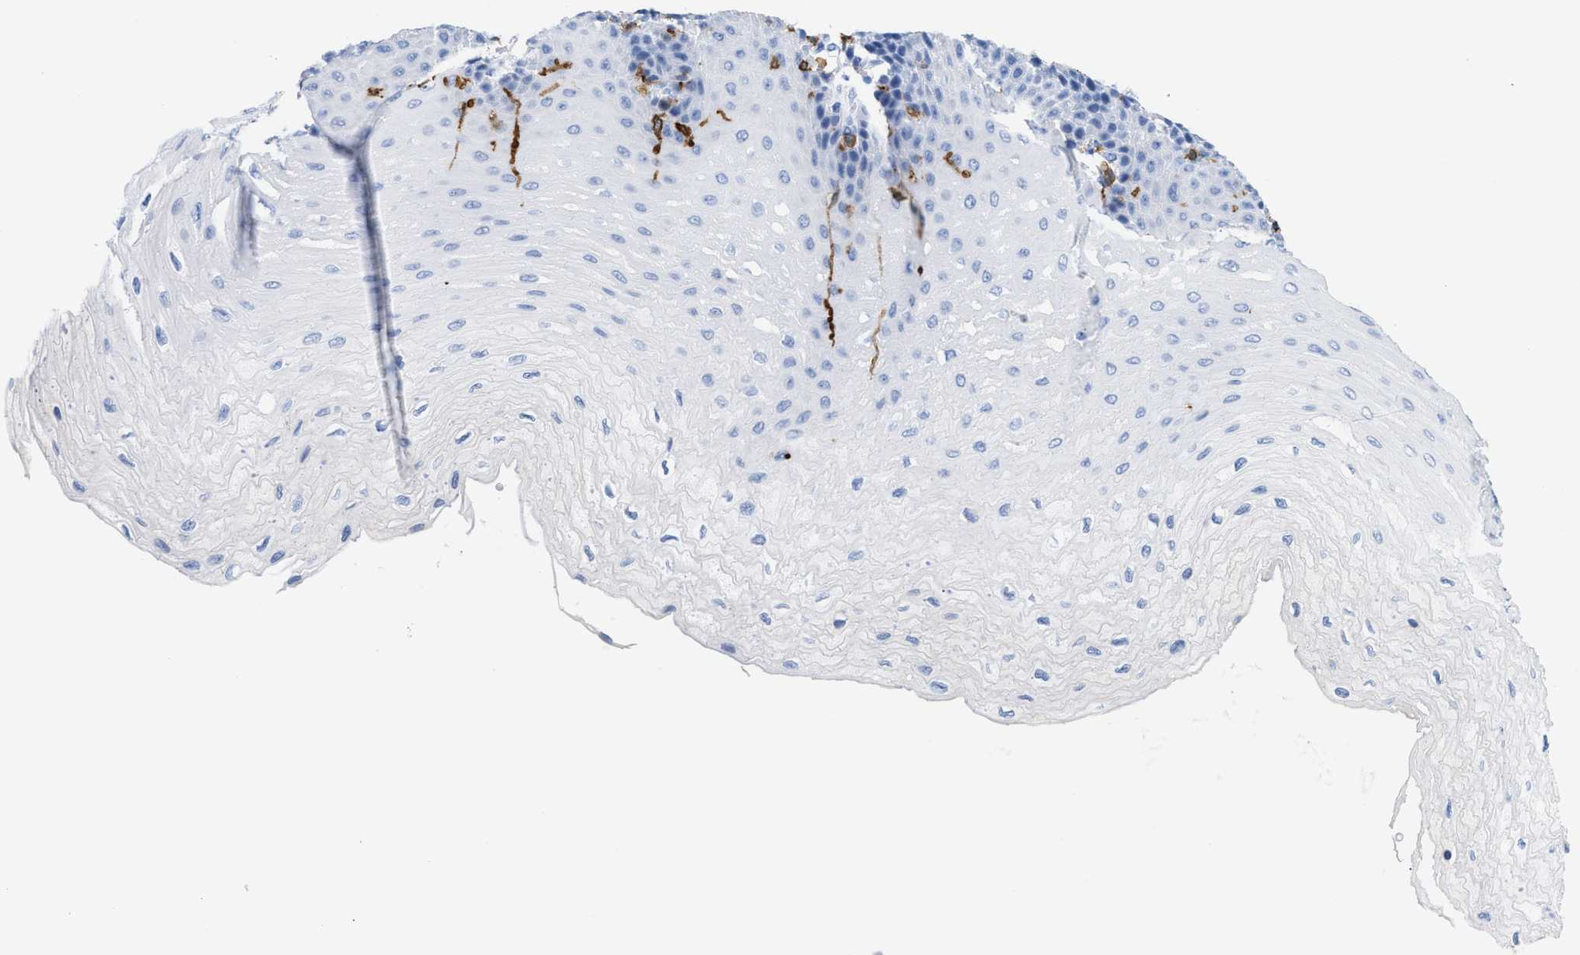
{"staining": {"intensity": "negative", "quantity": "none", "location": "none"}, "tissue": "esophagus", "cell_type": "Squamous epithelial cells", "image_type": "normal", "snomed": [{"axis": "morphology", "description": "Normal tissue, NOS"}, {"axis": "topography", "description": "Esophagus"}], "caption": "The photomicrograph reveals no staining of squamous epithelial cells in benign esophagus.", "gene": "LCP1", "patient": {"sex": "female", "age": 72}}